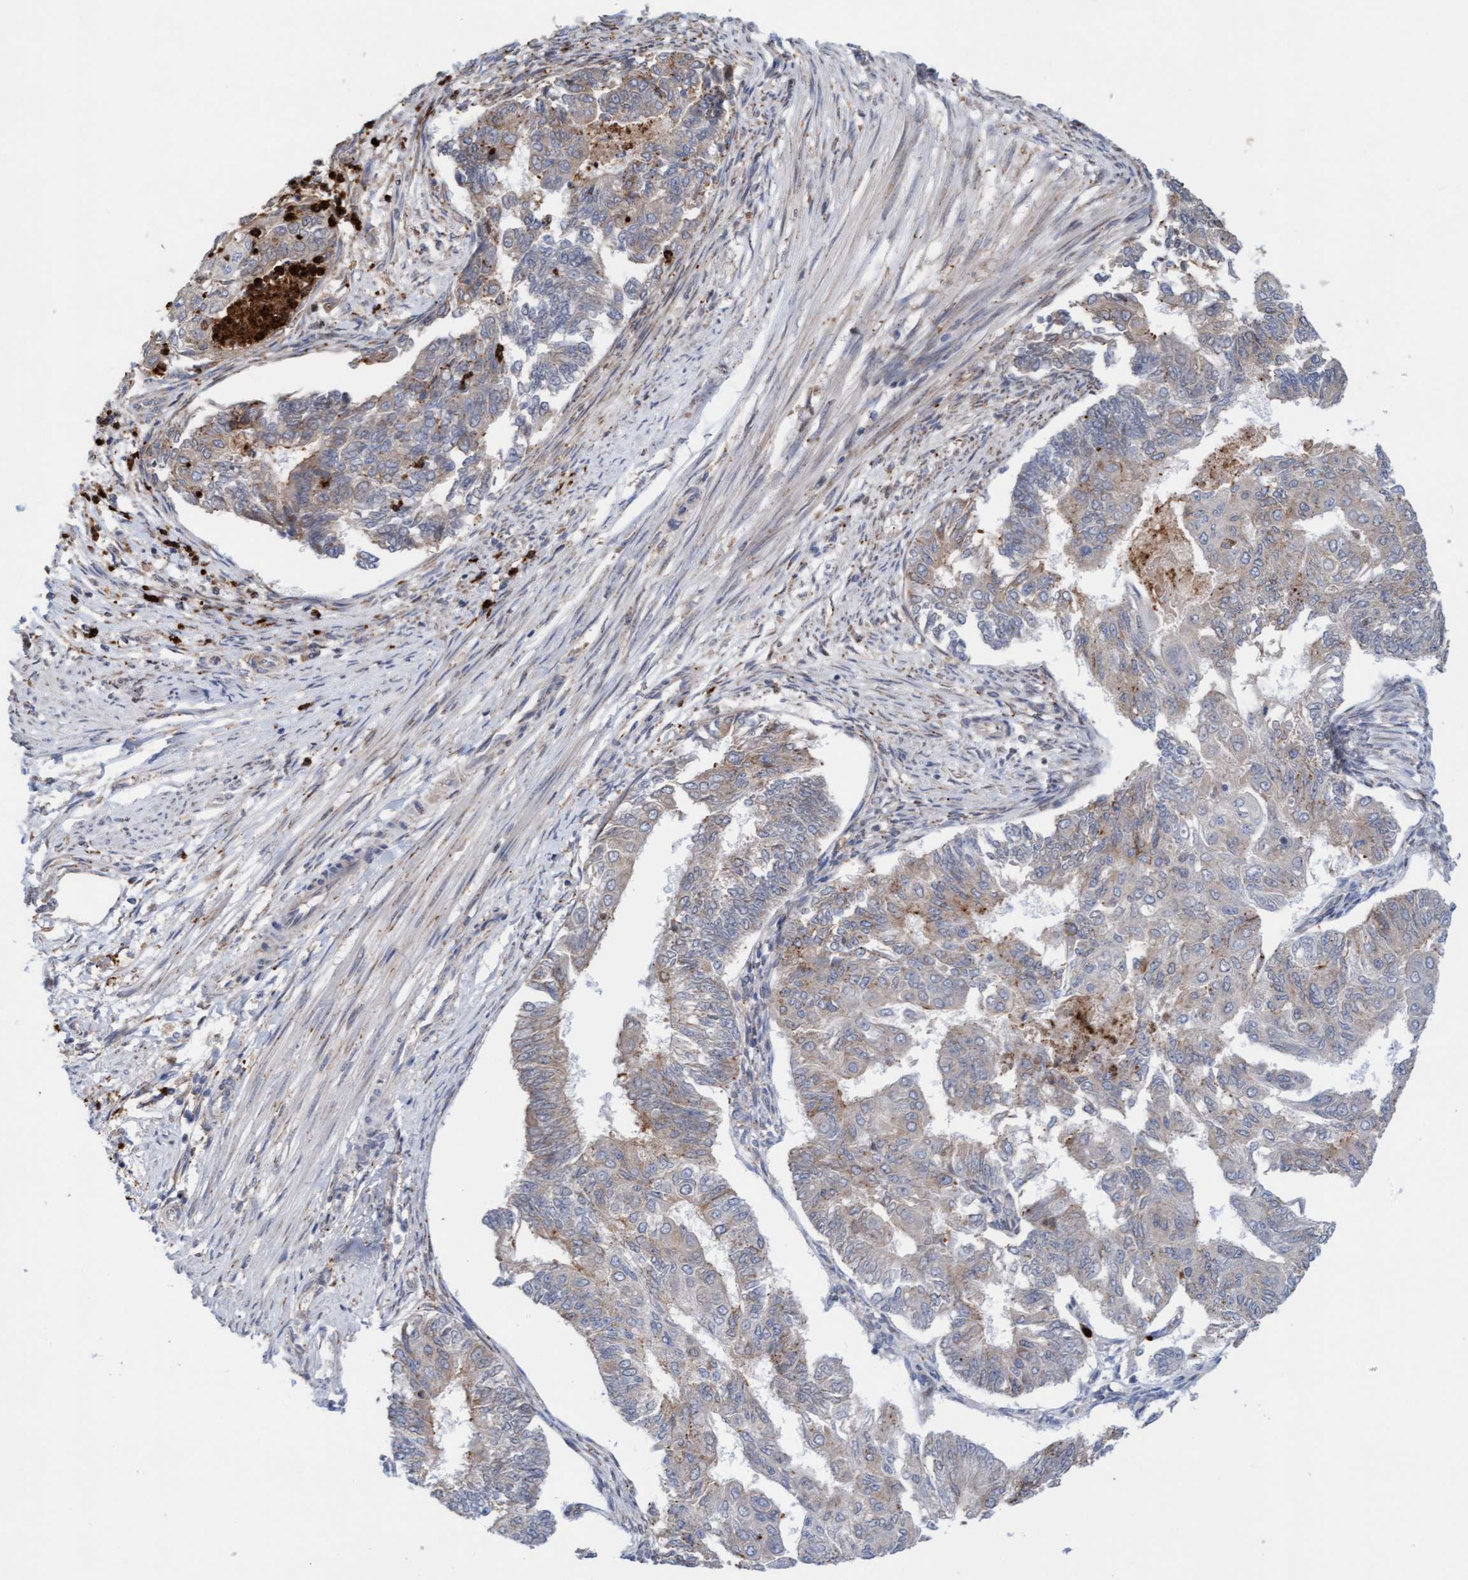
{"staining": {"intensity": "weak", "quantity": "<25%", "location": "cytoplasmic/membranous"}, "tissue": "endometrial cancer", "cell_type": "Tumor cells", "image_type": "cancer", "snomed": [{"axis": "morphology", "description": "Adenocarcinoma, NOS"}, {"axis": "topography", "description": "Endometrium"}], "caption": "There is no significant expression in tumor cells of endometrial adenocarcinoma.", "gene": "MMP8", "patient": {"sex": "female", "age": 32}}